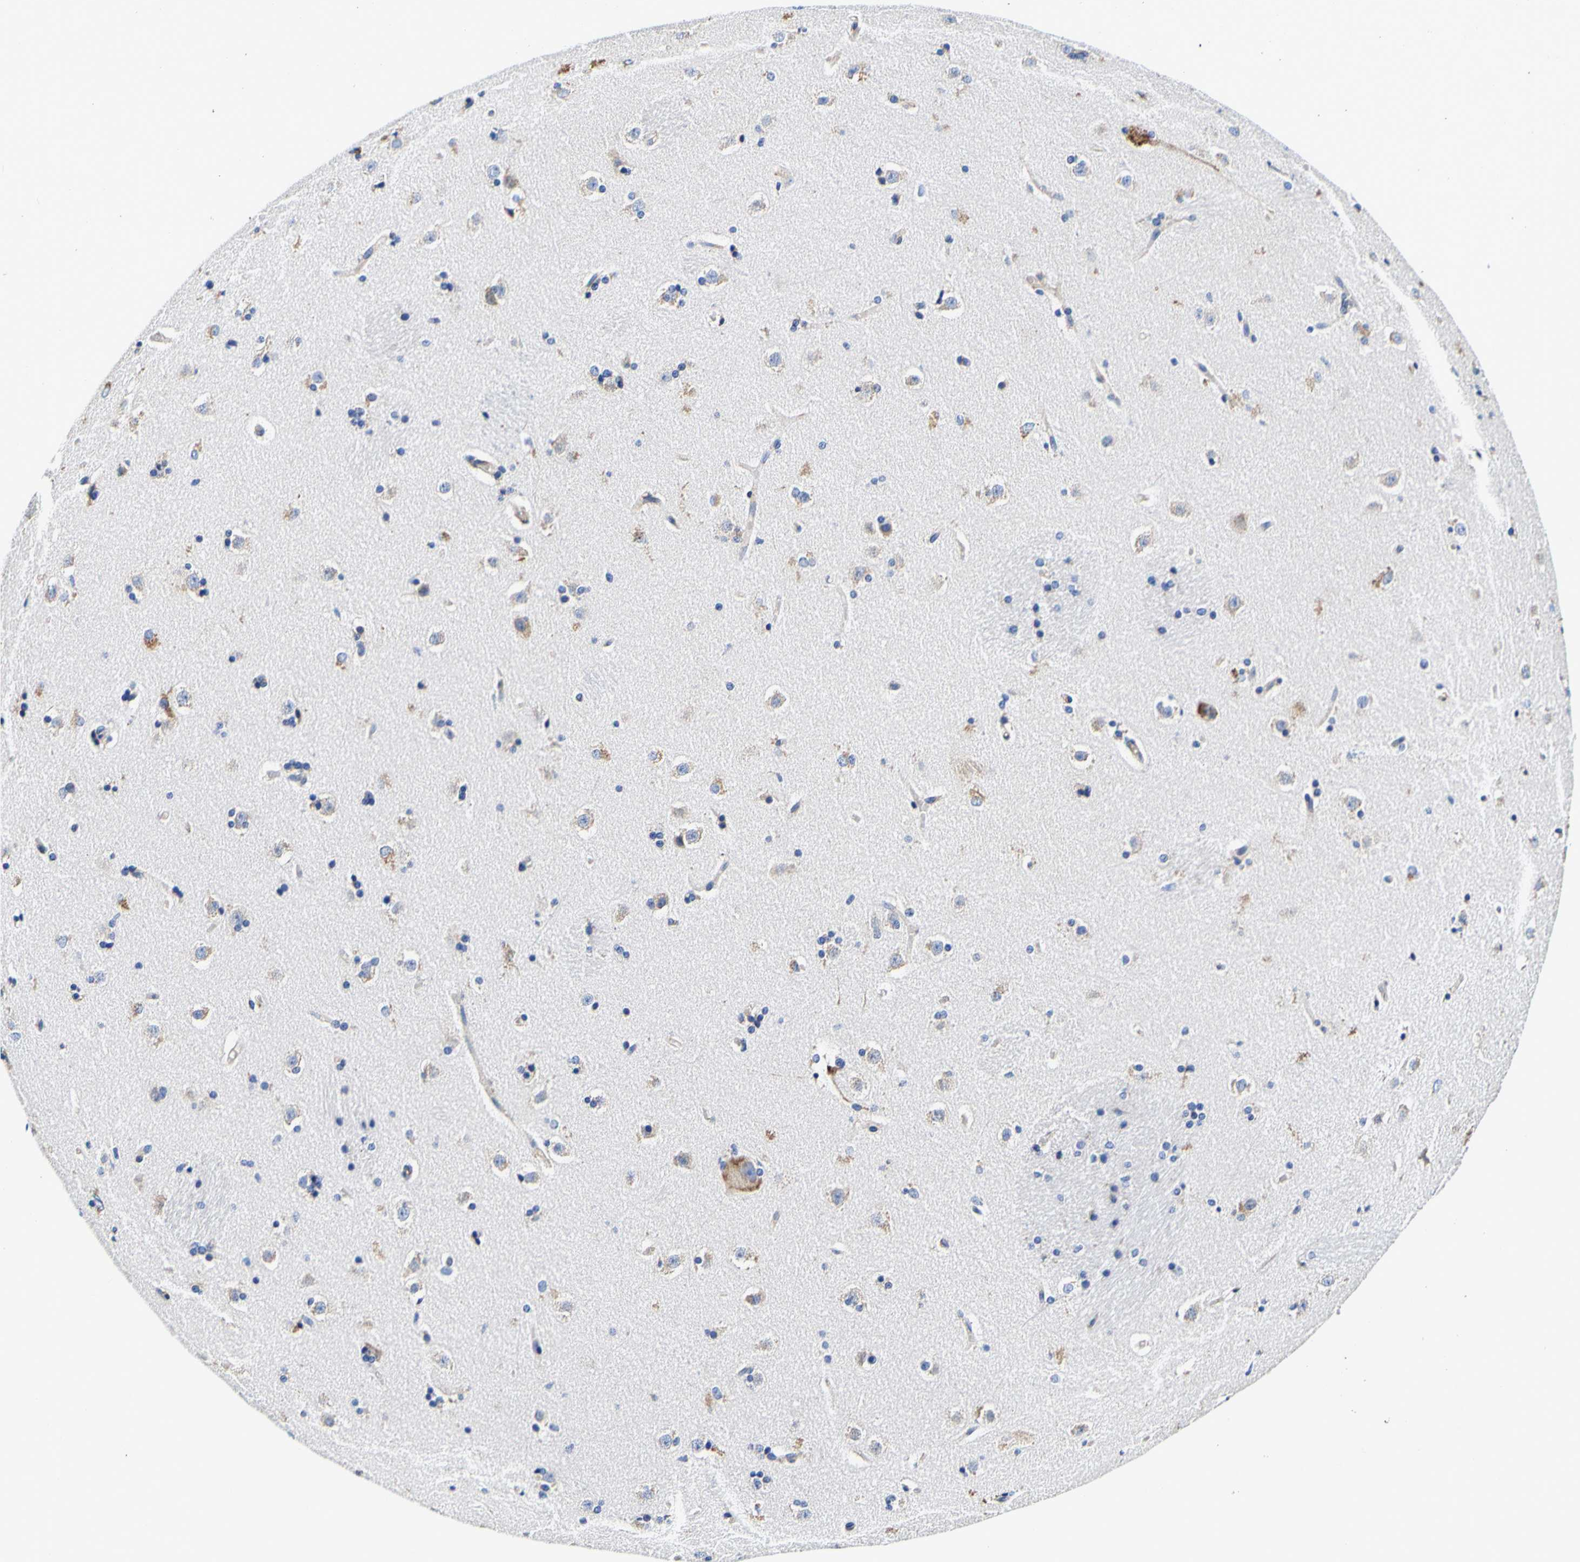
{"staining": {"intensity": "weak", "quantity": "<25%", "location": "cytoplasmic/membranous"}, "tissue": "caudate", "cell_type": "Glial cells", "image_type": "normal", "snomed": [{"axis": "morphology", "description": "Normal tissue, NOS"}, {"axis": "topography", "description": "Lateral ventricle wall"}], "caption": "Photomicrograph shows no protein staining in glial cells of benign caudate. (DAB (3,3'-diaminobenzidine) immunohistochemistry with hematoxylin counter stain).", "gene": "P4HB", "patient": {"sex": "female", "age": 19}}